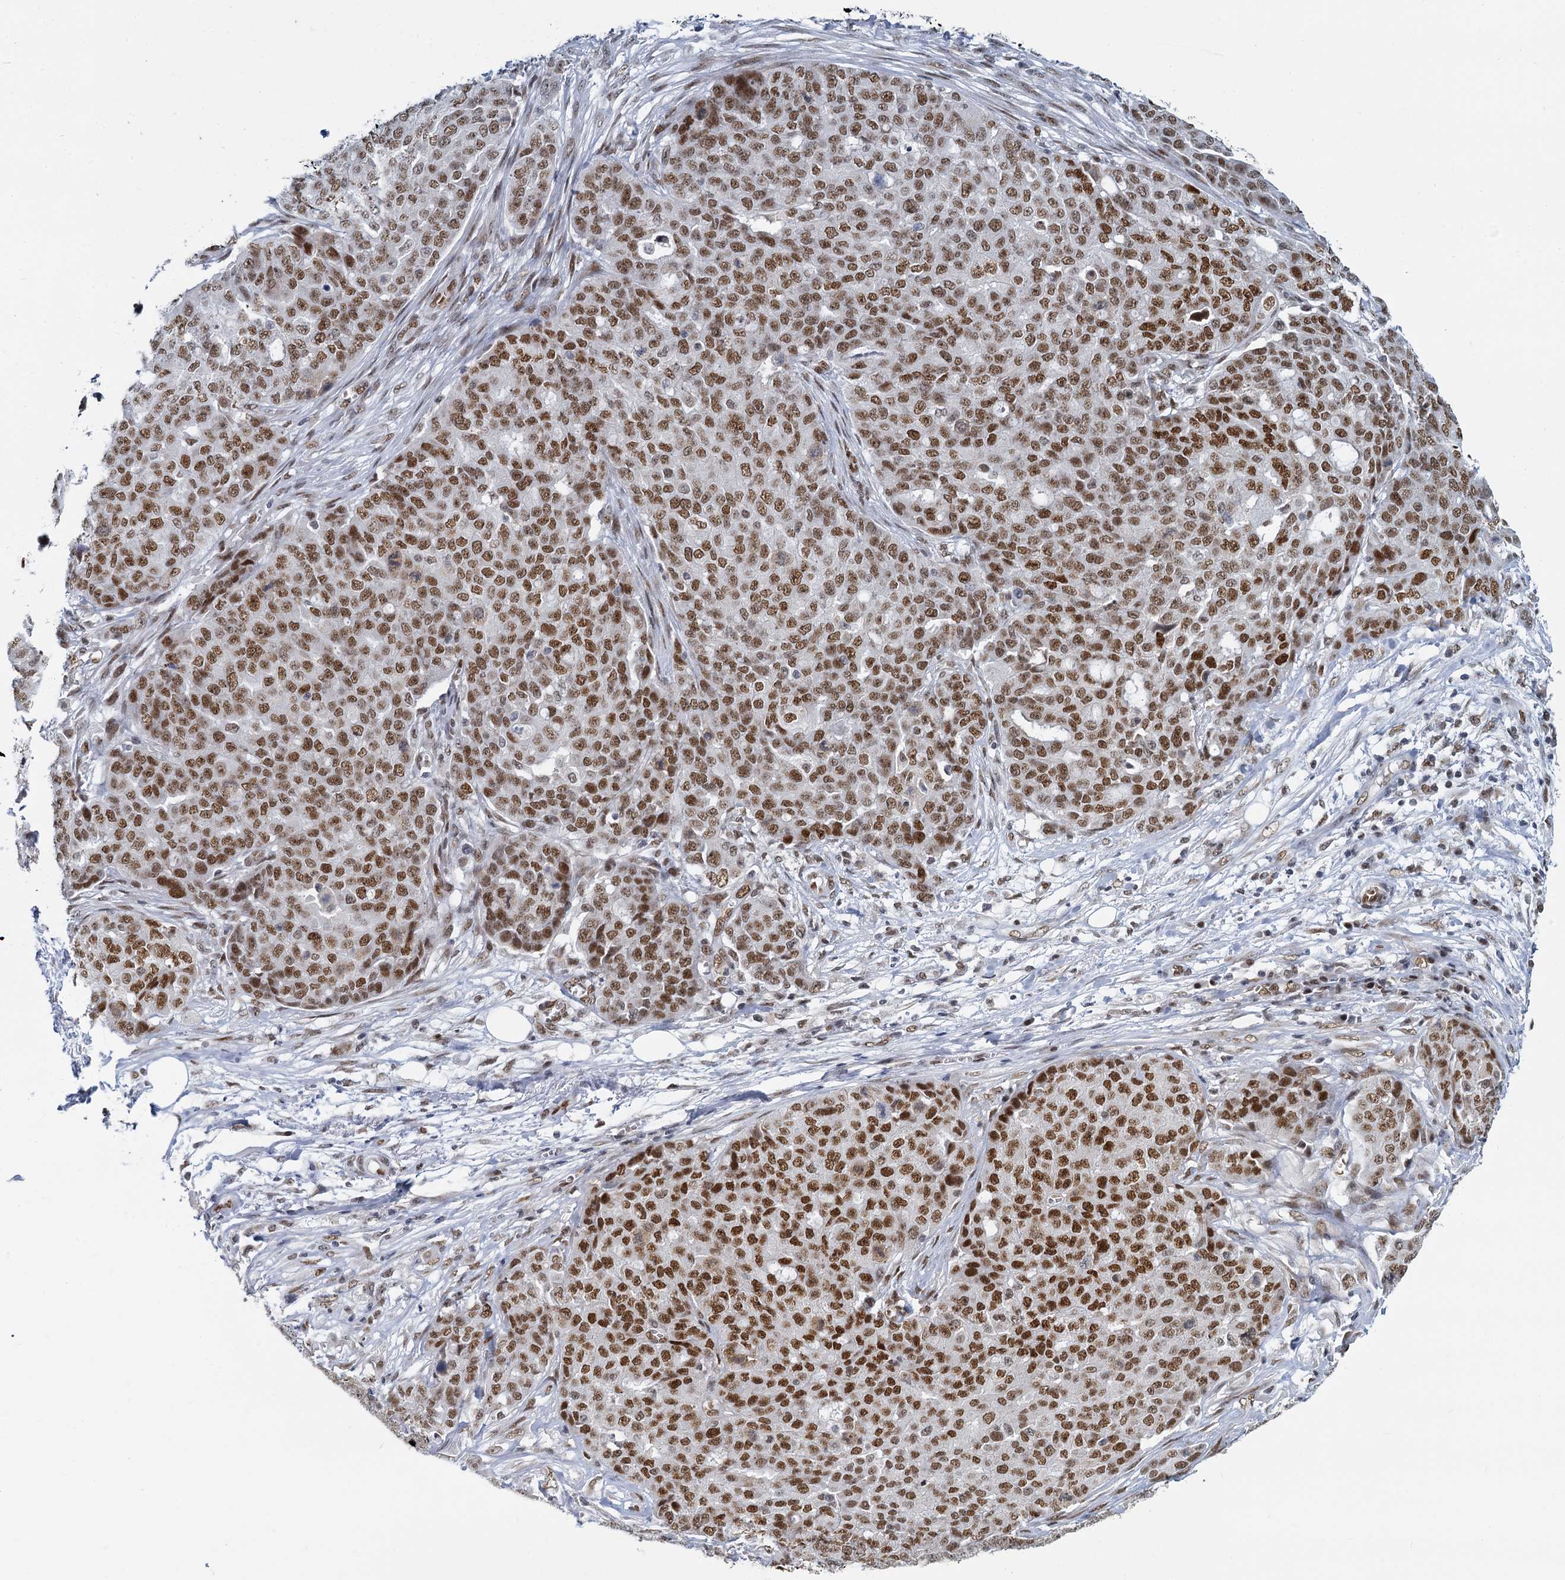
{"staining": {"intensity": "strong", "quantity": ">75%", "location": "nuclear"}, "tissue": "ovarian cancer", "cell_type": "Tumor cells", "image_type": "cancer", "snomed": [{"axis": "morphology", "description": "Cystadenocarcinoma, serous, NOS"}, {"axis": "topography", "description": "Soft tissue"}, {"axis": "topography", "description": "Ovary"}], "caption": "A high-resolution histopathology image shows IHC staining of ovarian serous cystadenocarcinoma, which shows strong nuclear positivity in about >75% of tumor cells.", "gene": "RPRD1A", "patient": {"sex": "female", "age": 57}}